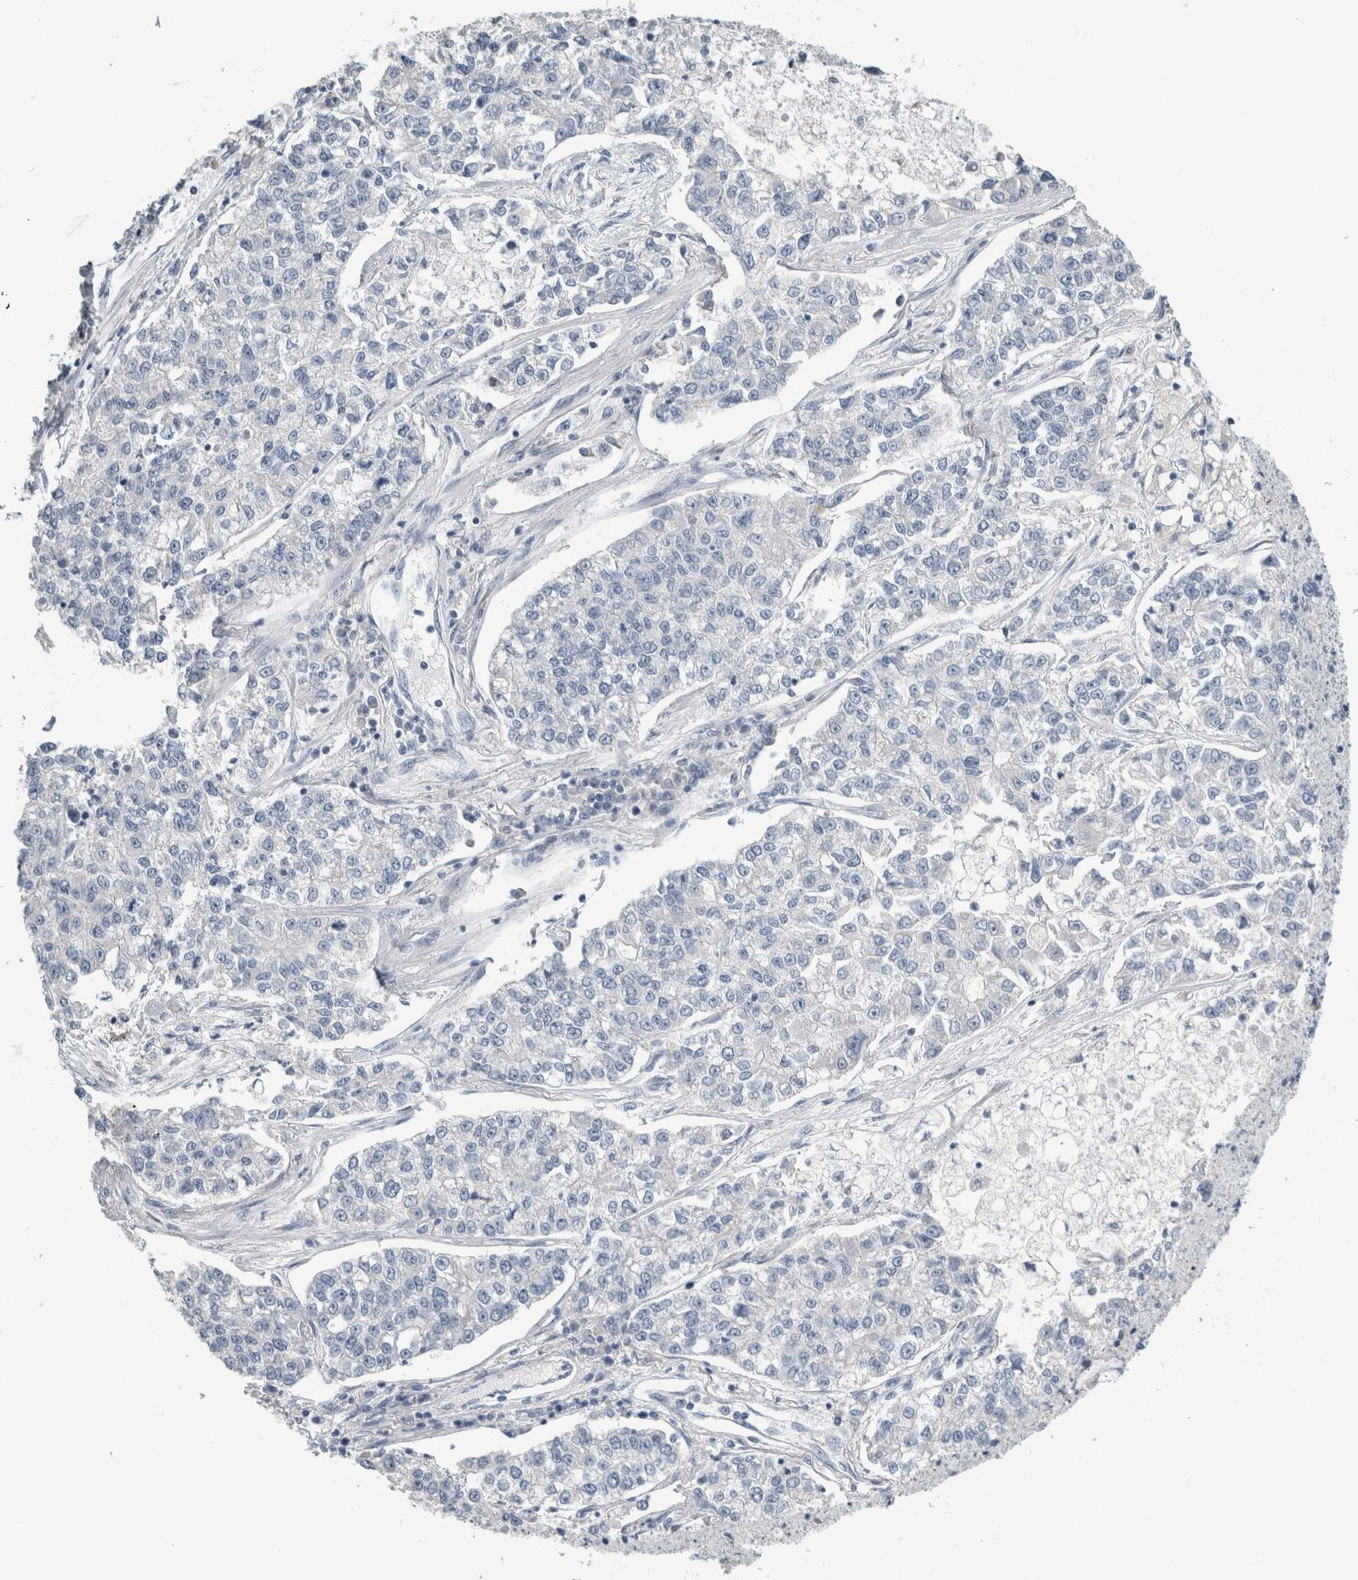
{"staining": {"intensity": "negative", "quantity": "none", "location": "none"}, "tissue": "lung cancer", "cell_type": "Tumor cells", "image_type": "cancer", "snomed": [{"axis": "morphology", "description": "Adenocarcinoma, NOS"}, {"axis": "topography", "description": "Lung"}], "caption": "This is an immunohistochemistry micrograph of adenocarcinoma (lung). There is no expression in tumor cells.", "gene": "NEFM", "patient": {"sex": "male", "age": 49}}